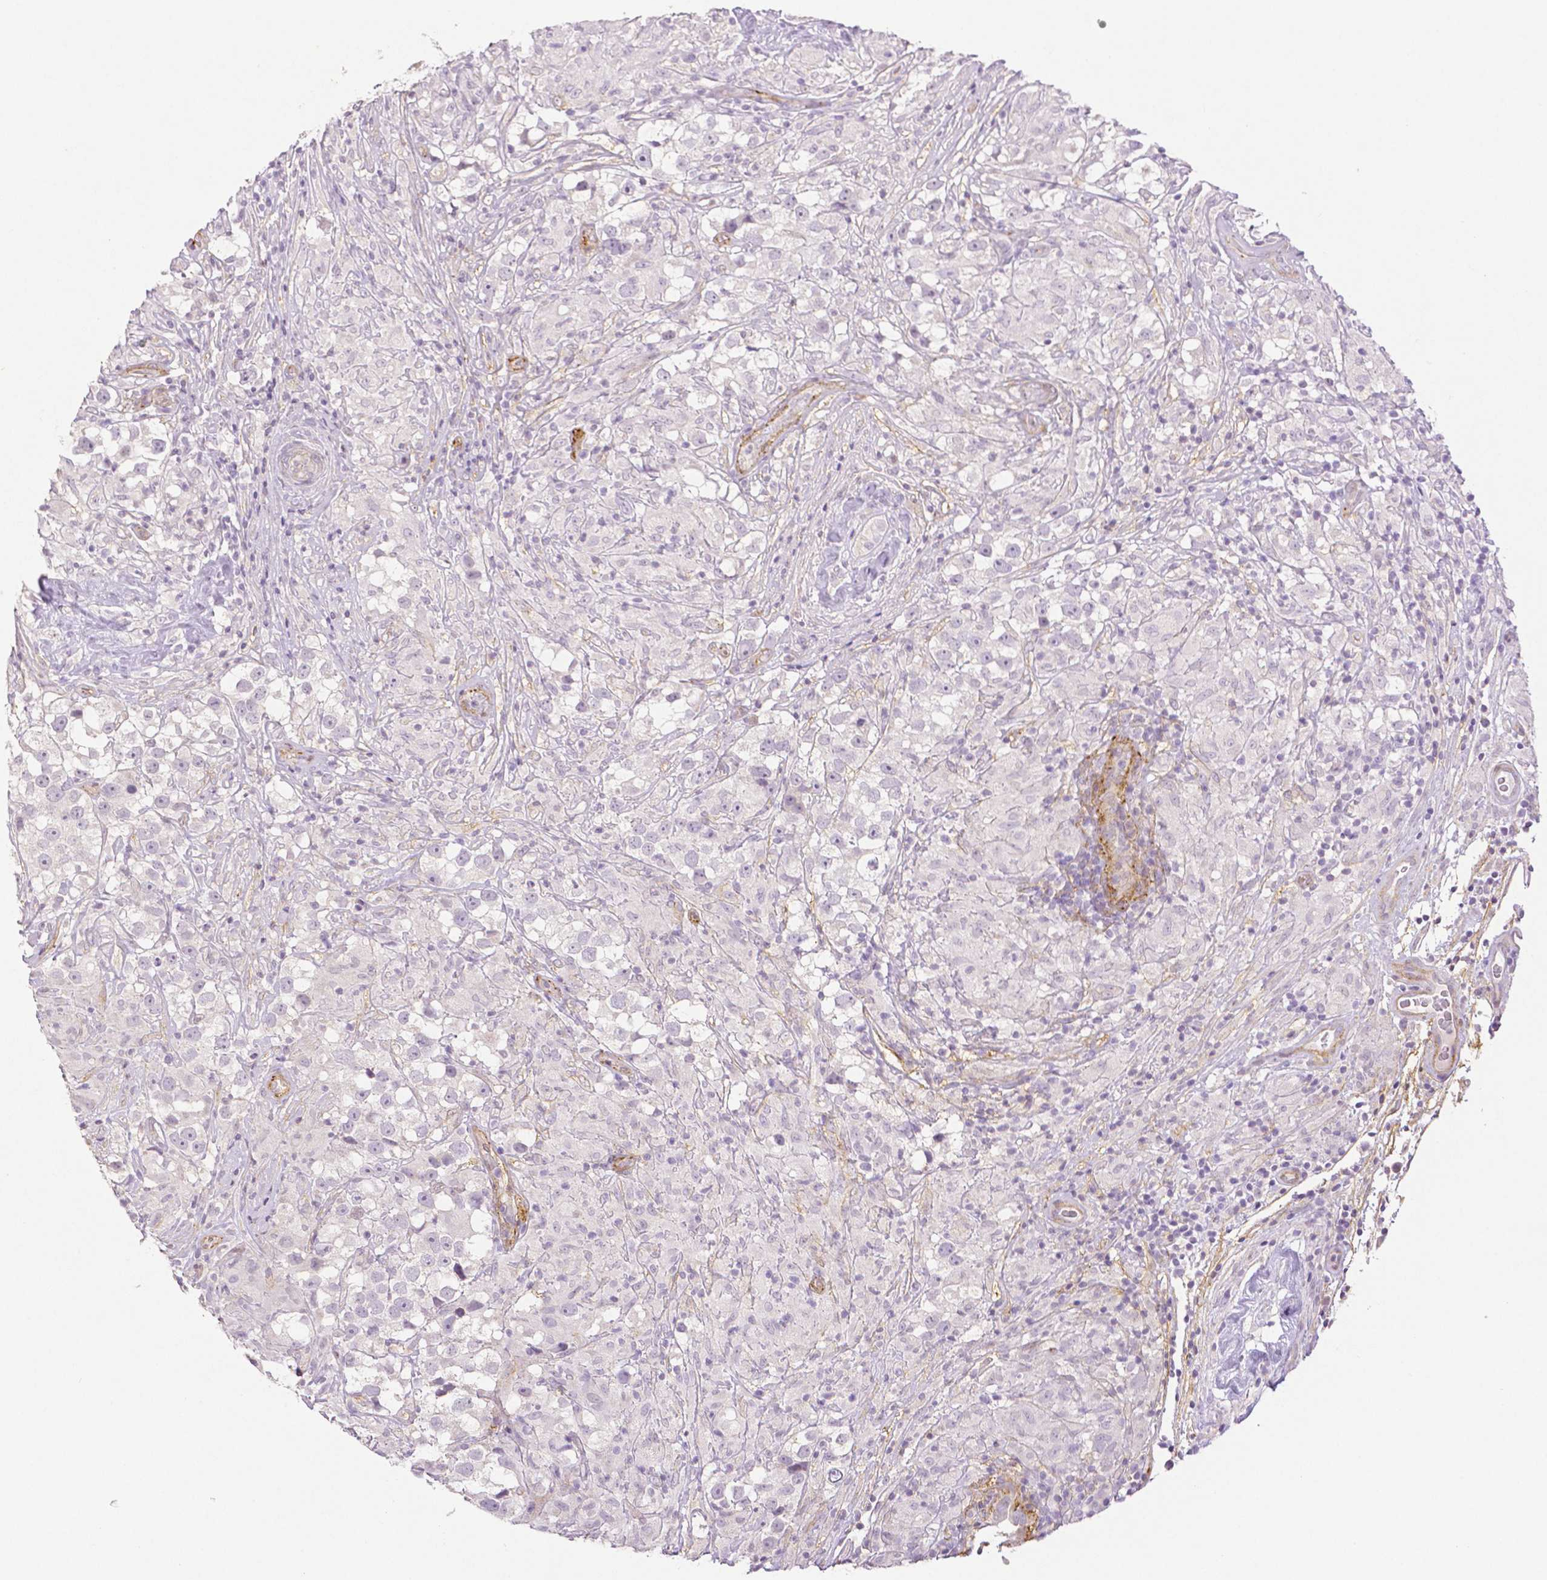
{"staining": {"intensity": "negative", "quantity": "none", "location": "none"}, "tissue": "testis cancer", "cell_type": "Tumor cells", "image_type": "cancer", "snomed": [{"axis": "morphology", "description": "Seminoma, NOS"}, {"axis": "topography", "description": "Testis"}], "caption": "This is an immunohistochemistry micrograph of testis seminoma. There is no staining in tumor cells.", "gene": "THY1", "patient": {"sex": "male", "age": 46}}